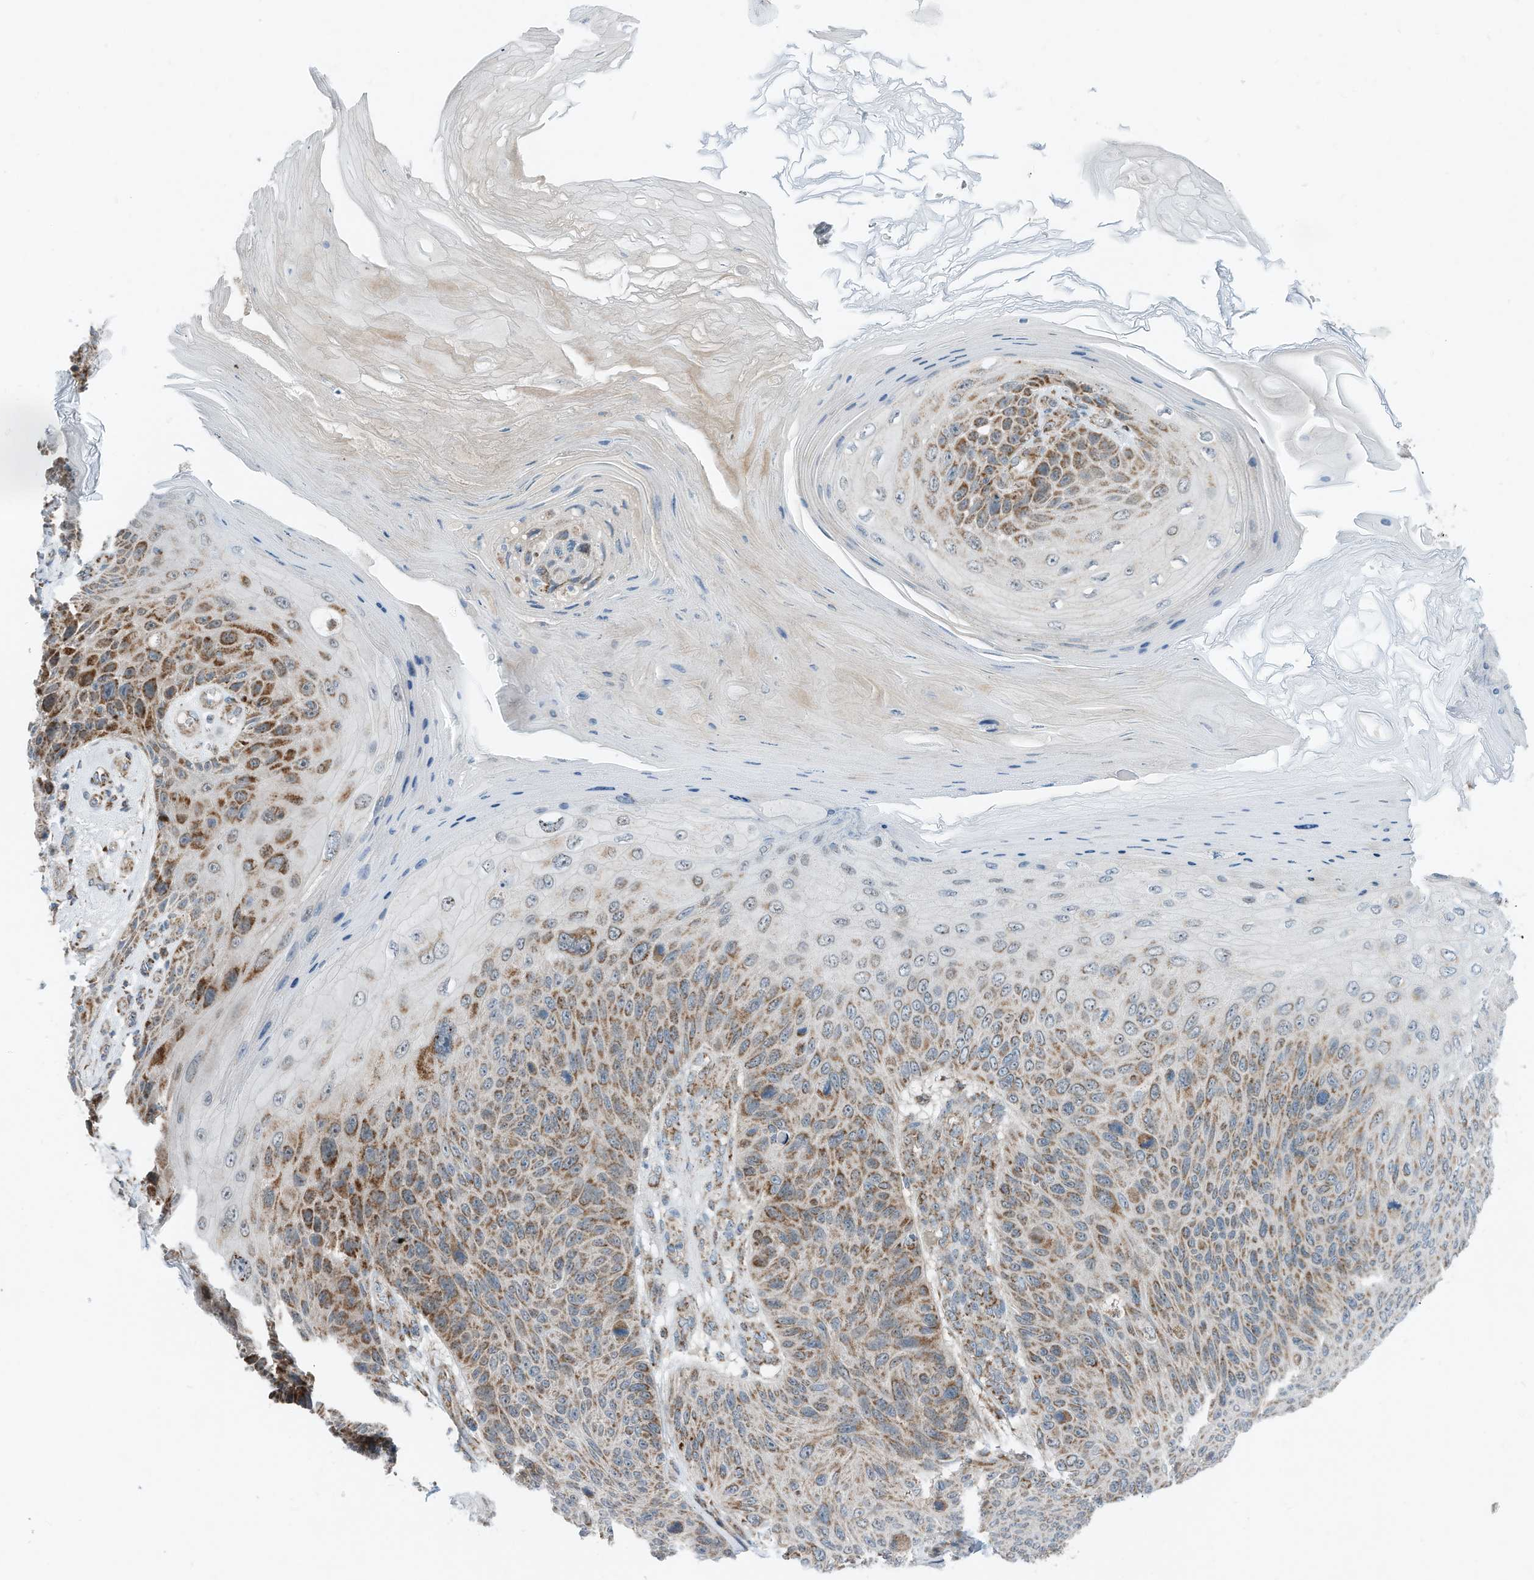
{"staining": {"intensity": "moderate", "quantity": "25%-75%", "location": "cytoplasmic/membranous"}, "tissue": "skin cancer", "cell_type": "Tumor cells", "image_type": "cancer", "snomed": [{"axis": "morphology", "description": "Squamous cell carcinoma, NOS"}, {"axis": "topography", "description": "Skin"}], "caption": "Protein expression analysis of skin cancer reveals moderate cytoplasmic/membranous expression in about 25%-75% of tumor cells.", "gene": "RMND1", "patient": {"sex": "female", "age": 88}}